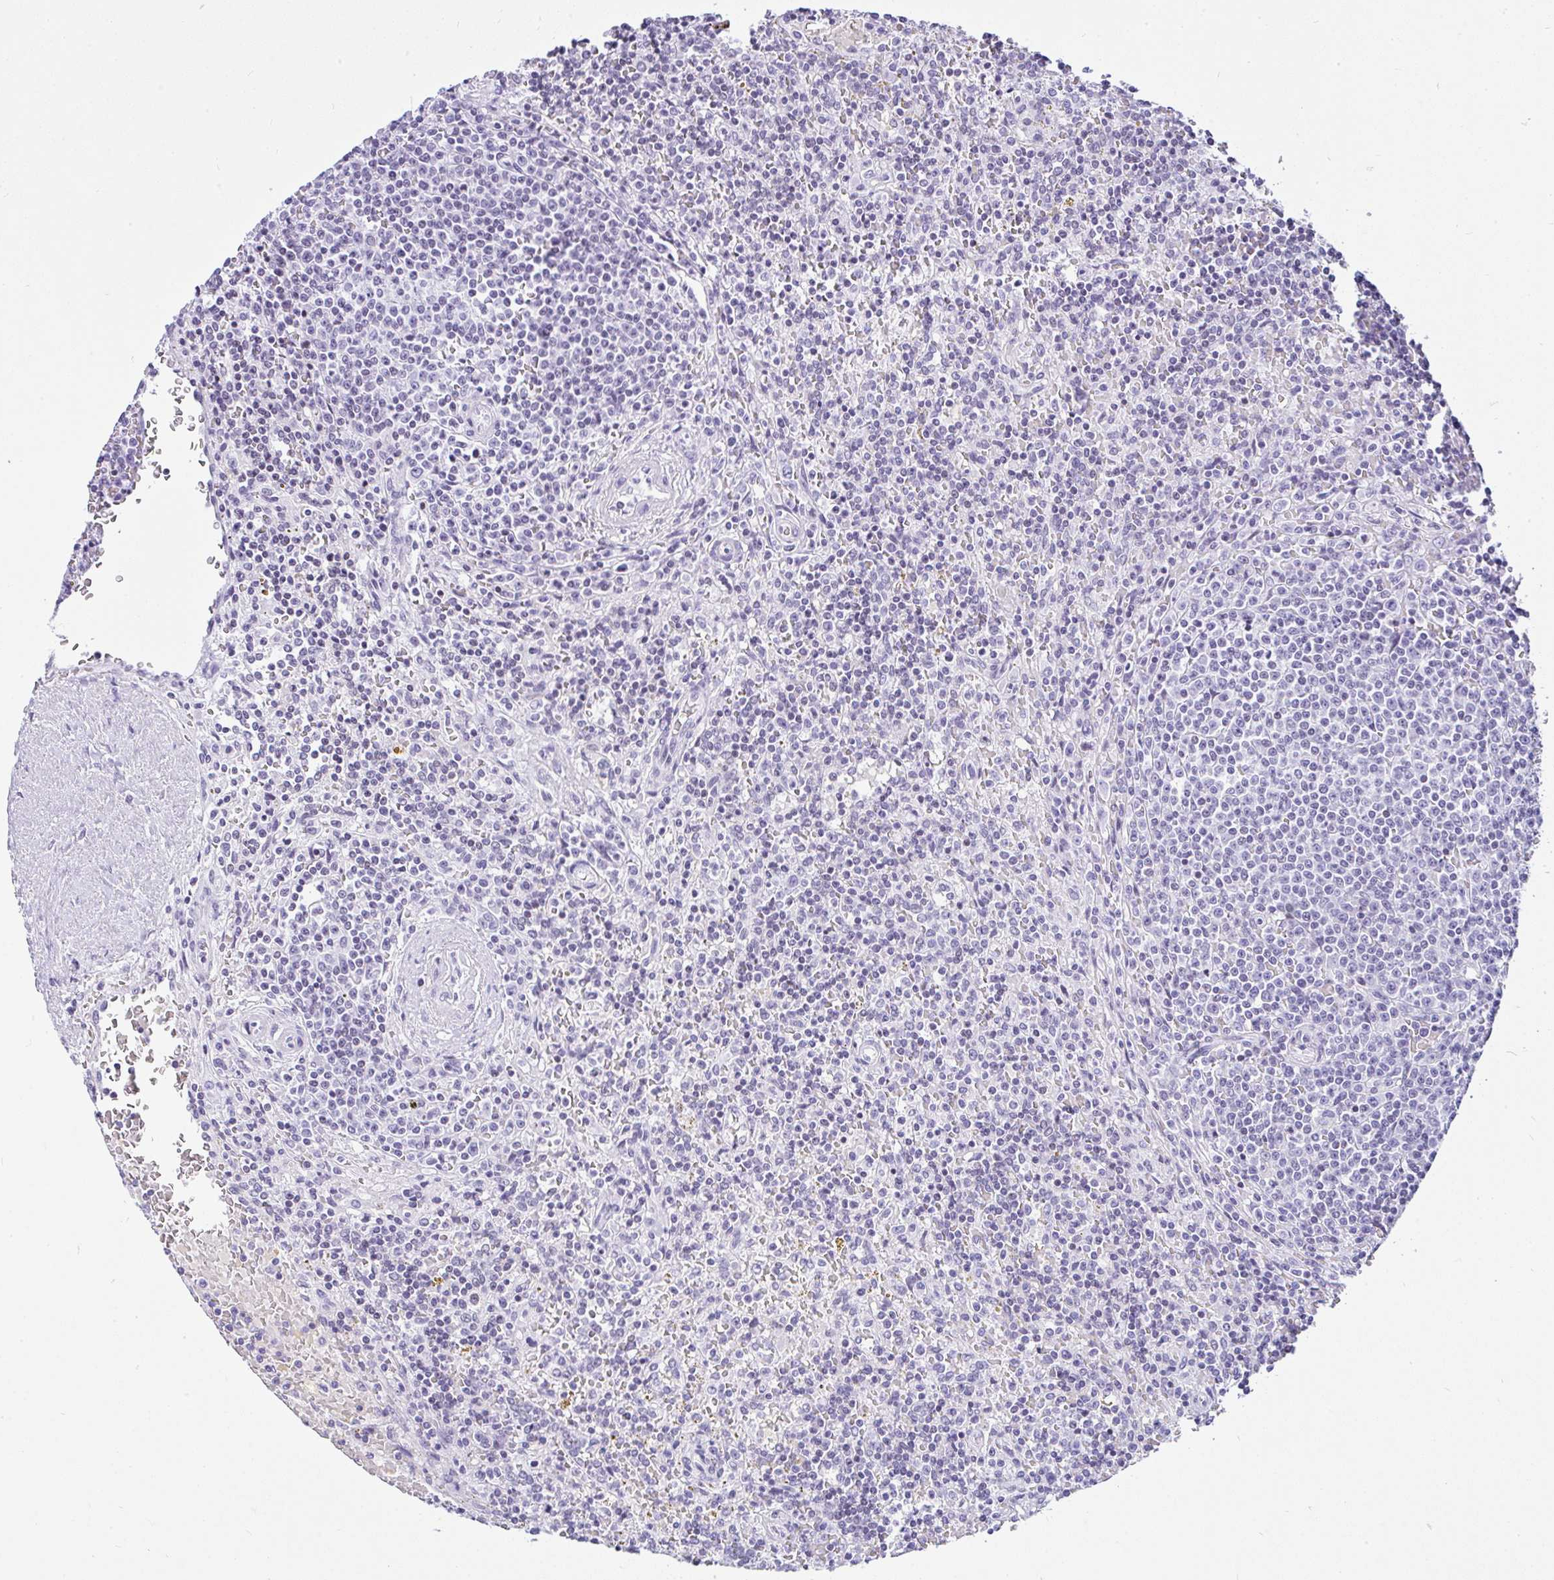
{"staining": {"intensity": "negative", "quantity": "none", "location": "none"}, "tissue": "lymphoma", "cell_type": "Tumor cells", "image_type": "cancer", "snomed": [{"axis": "morphology", "description": "Malignant lymphoma, non-Hodgkin's type, Low grade"}, {"axis": "topography", "description": "Spleen"}], "caption": "An immunohistochemistry (IHC) photomicrograph of lymphoma is shown. There is no staining in tumor cells of lymphoma.", "gene": "KRT27", "patient": {"sex": "male", "age": 67}}